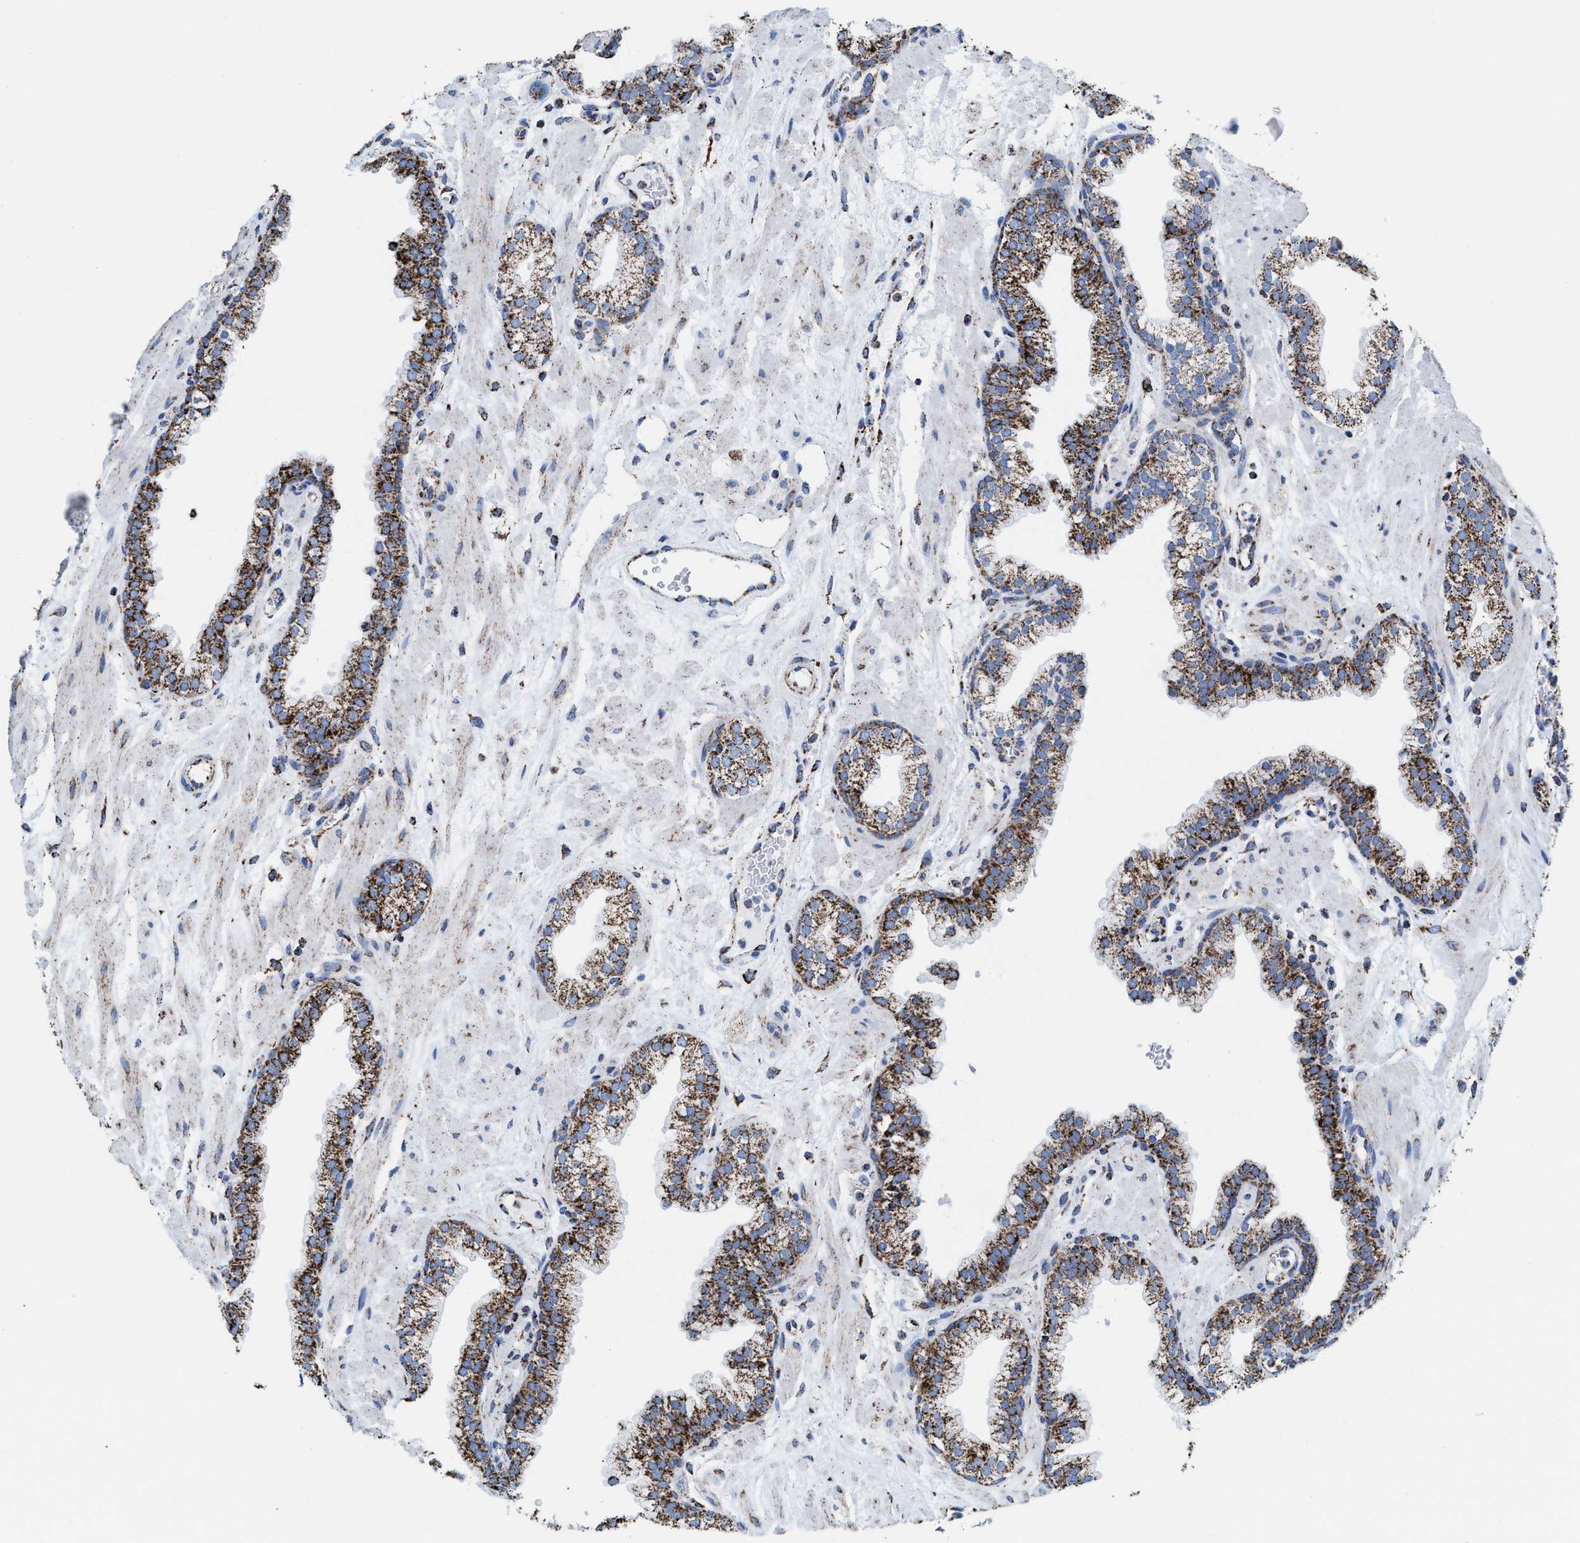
{"staining": {"intensity": "strong", "quantity": ">75%", "location": "cytoplasmic/membranous"}, "tissue": "prostate", "cell_type": "Glandular cells", "image_type": "normal", "snomed": [{"axis": "morphology", "description": "Normal tissue, NOS"}, {"axis": "morphology", "description": "Urothelial carcinoma, Low grade"}, {"axis": "topography", "description": "Urinary bladder"}, {"axis": "topography", "description": "Prostate"}], "caption": "About >75% of glandular cells in benign prostate demonstrate strong cytoplasmic/membranous protein positivity as visualized by brown immunohistochemical staining.", "gene": "ECHS1", "patient": {"sex": "male", "age": 60}}